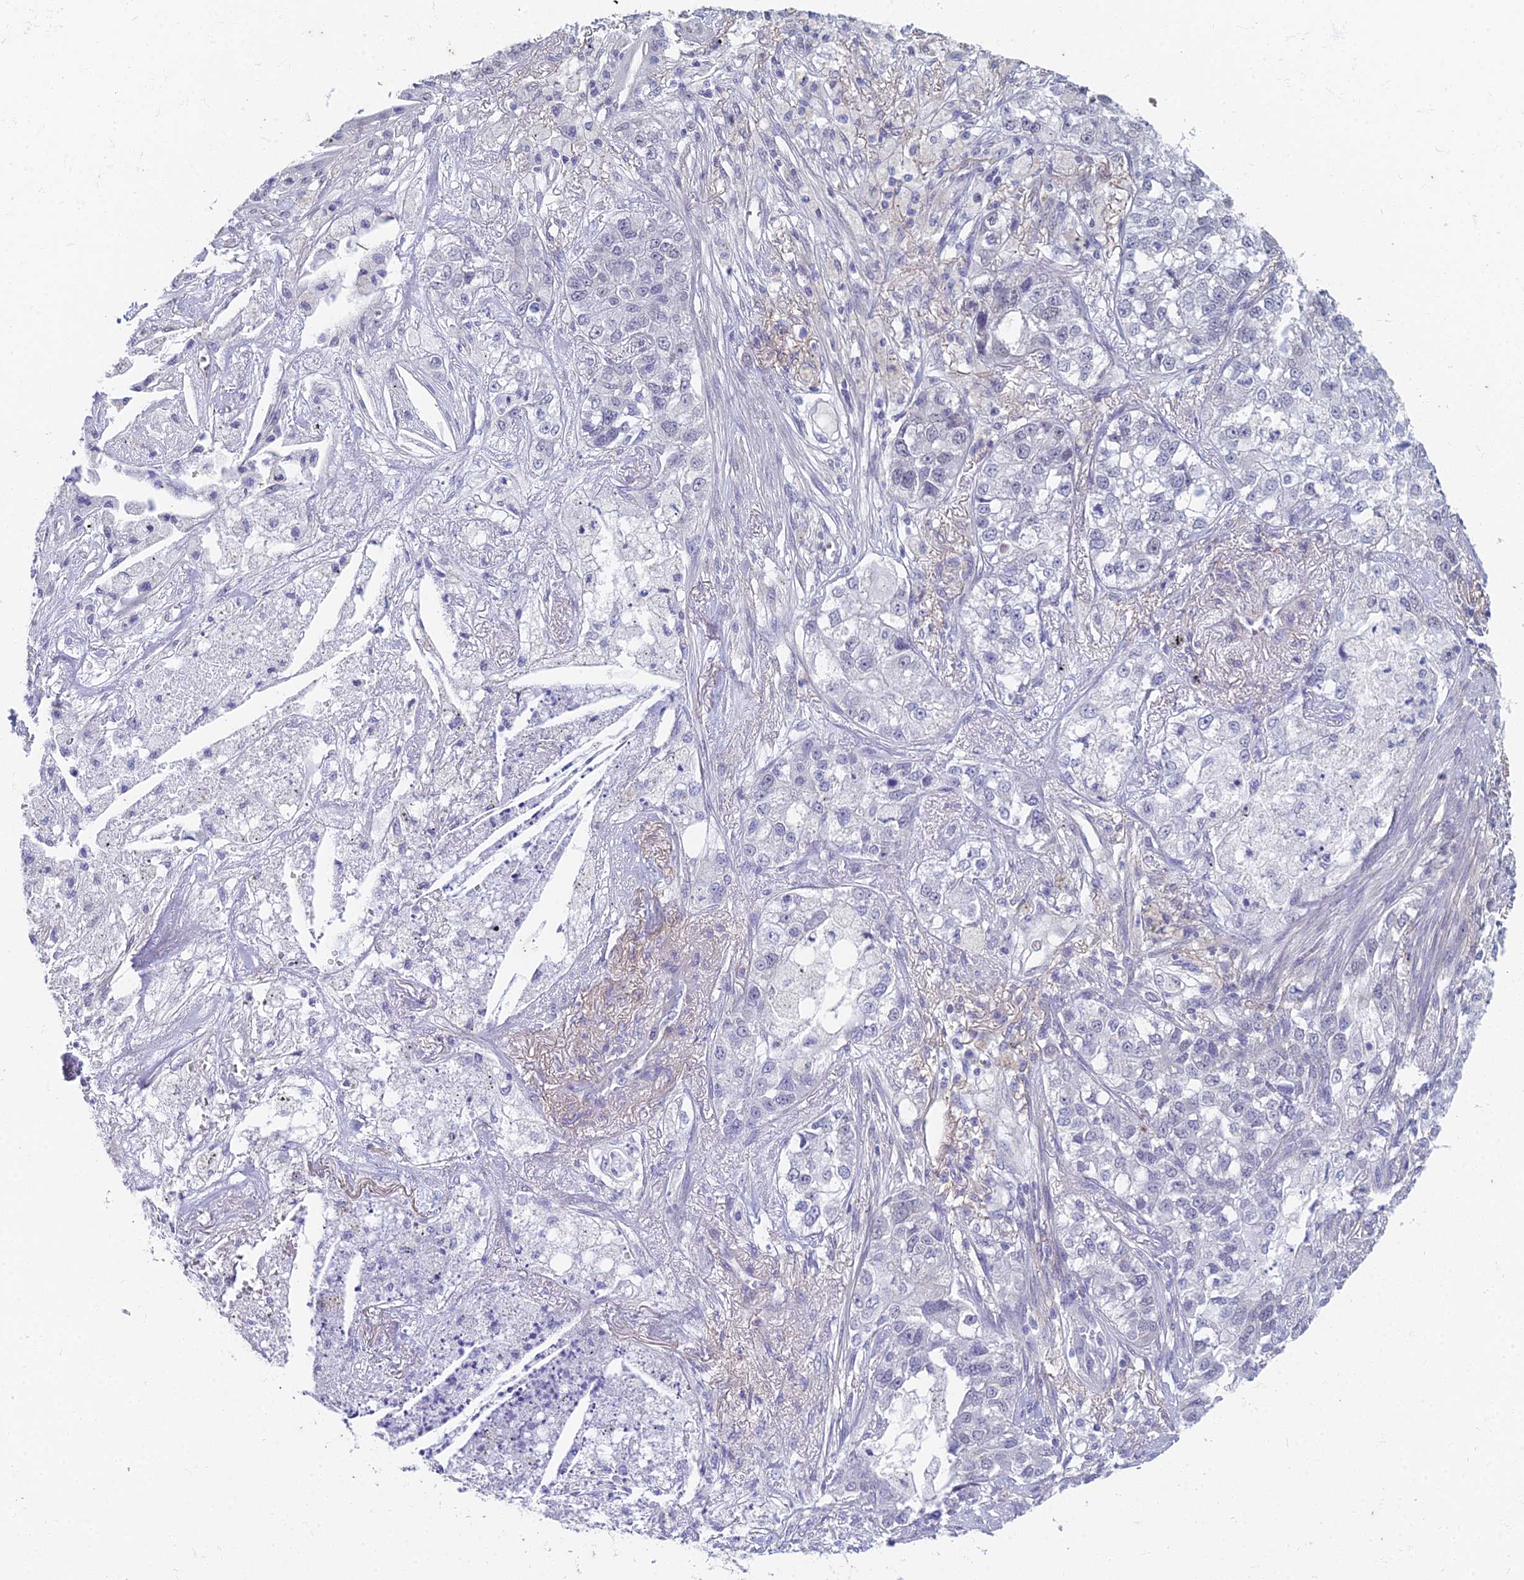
{"staining": {"intensity": "negative", "quantity": "none", "location": "none"}, "tissue": "lung cancer", "cell_type": "Tumor cells", "image_type": "cancer", "snomed": [{"axis": "morphology", "description": "Adenocarcinoma, NOS"}, {"axis": "topography", "description": "Lung"}], "caption": "DAB immunohistochemical staining of adenocarcinoma (lung) exhibits no significant expression in tumor cells. The staining is performed using DAB (3,3'-diaminobenzidine) brown chromogen with nuclei counter-stained in using hematoxylin.", "gene": "EEF2KMT", "patient": {"sex": "male", "age": 49}}